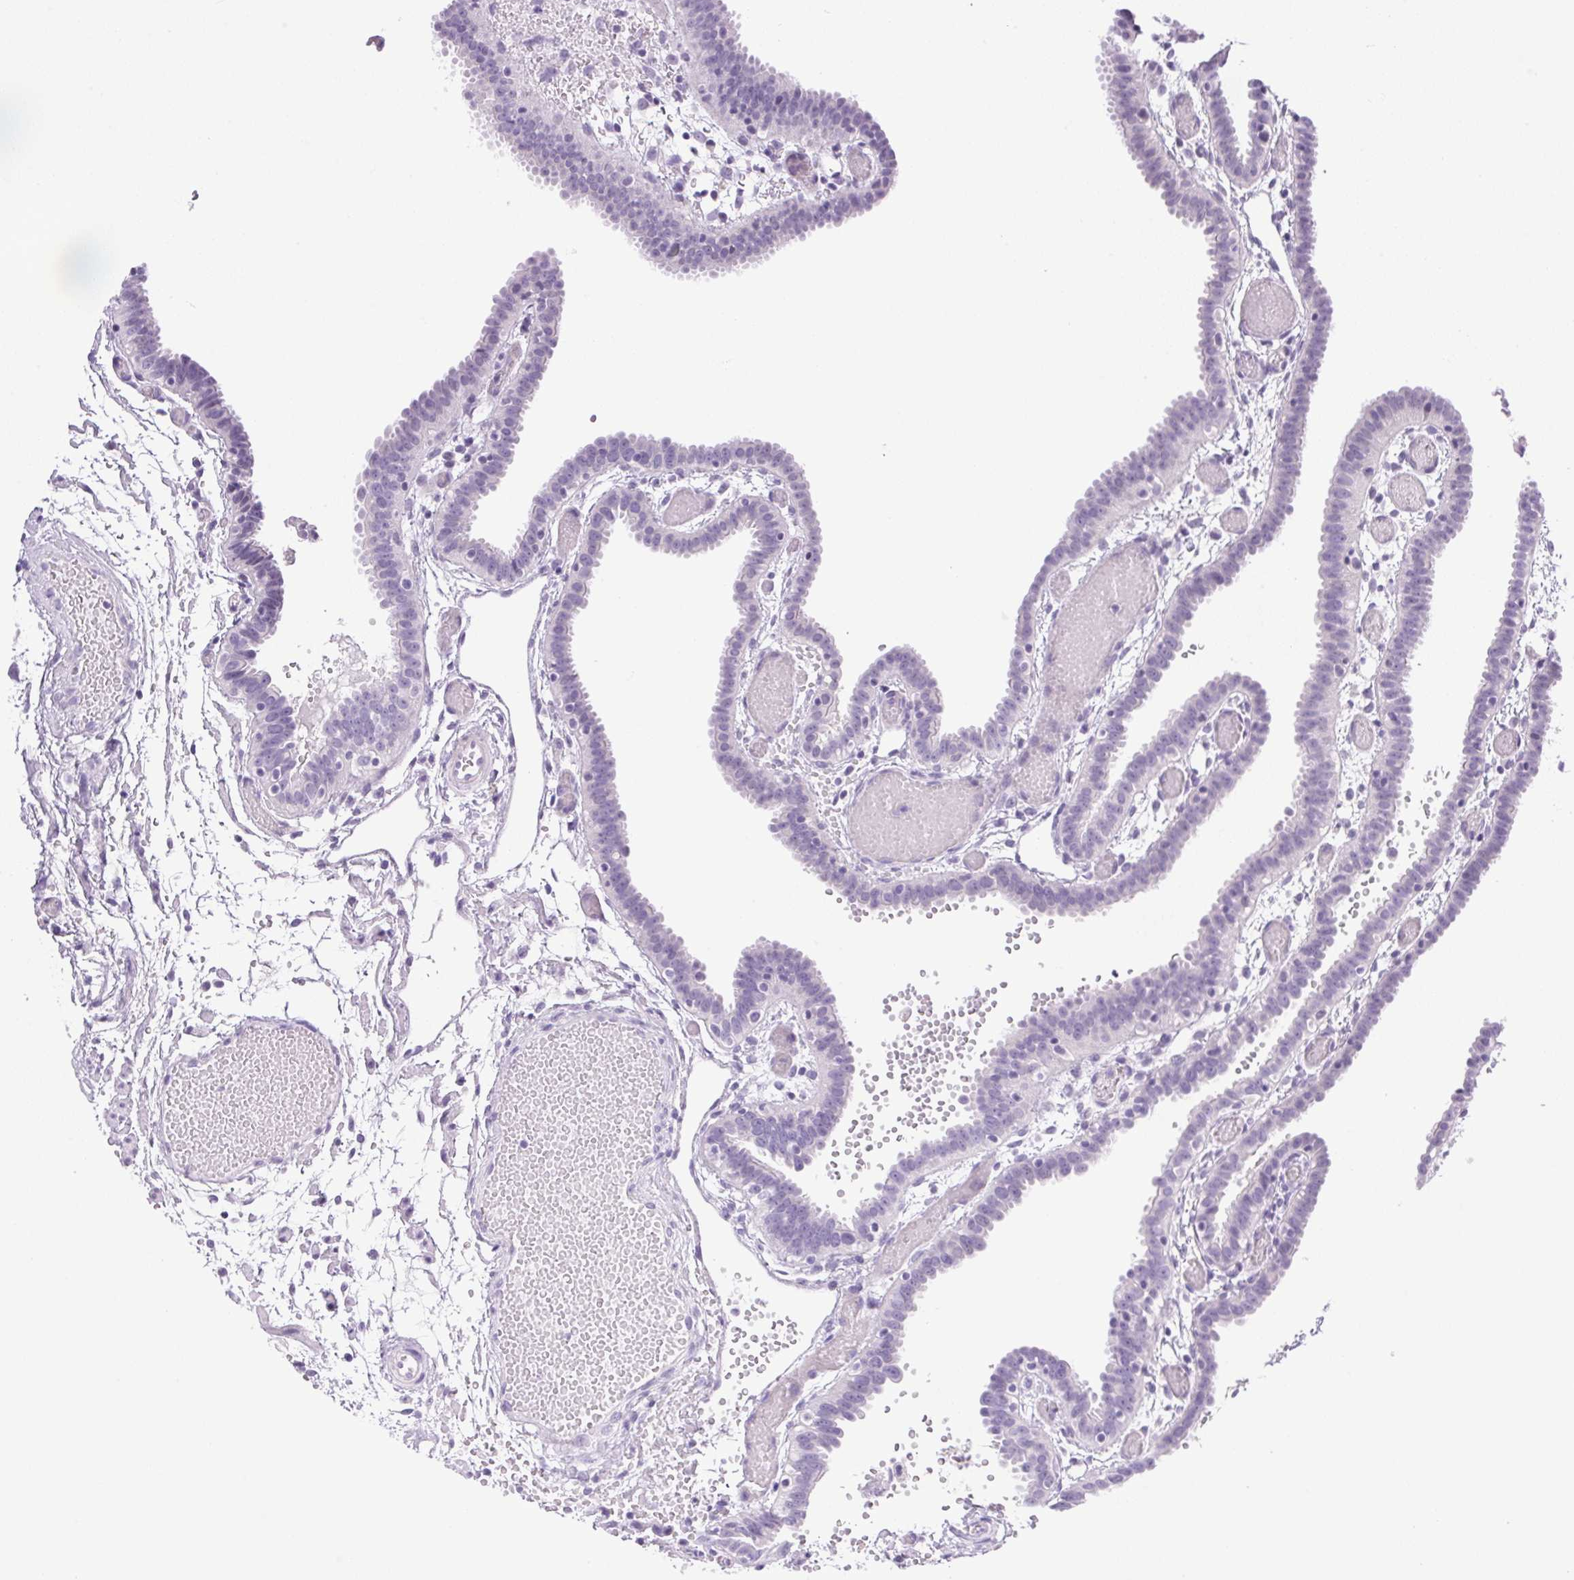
{"staining": {"intensity": "negative", "quantity": "none", "location": "none"}, "tissue": "fallopian tube", "cell_type": "Glandular cells", "image_type": "normal", "snomed": [{"axis": "morphology", "description": "Normal tissue, NOS"}, {"axis": "topography", "description": "Fallopian tube"}], "caption": "Normal fallopian tube was stained to show a protein in brown. There is no significant staining in glandular cells.", "gene": "ATP6V0A4", "patient": {"sex": "female", "age": 37}}